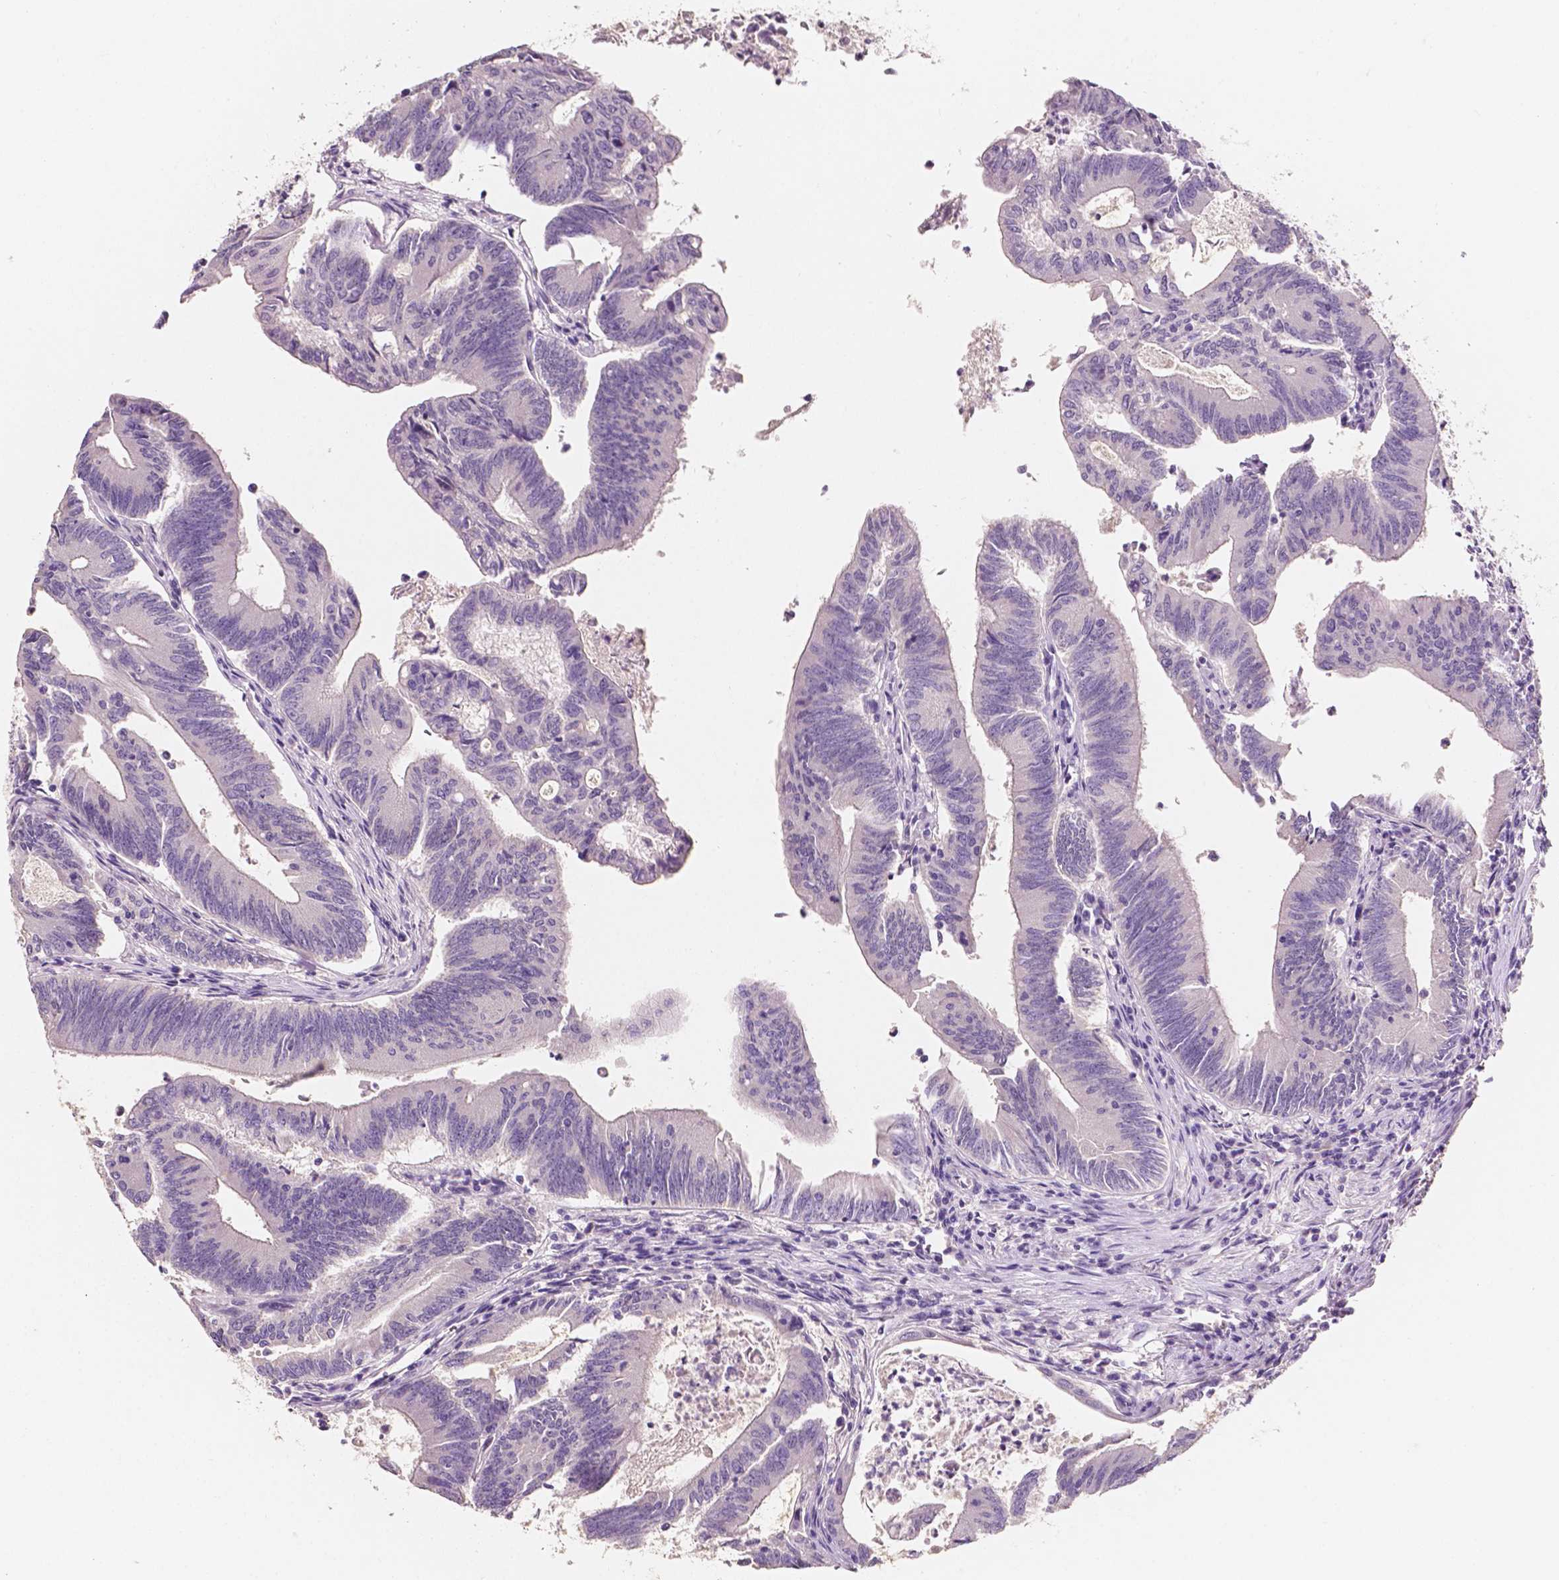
{"staining": {"intensity": "negative", "quantity": "none", "location": "none"}, "tissue": "colorectal cancer", "cell_type": "Tumor cells", "image_type": "cancer", "snomed": [{"axis": "morphology", "description": "Adenocarcinoma, NOS"}, {"axis": "topography", "description": "Colon"}], "caption": "A histopathology image of colorectal adenocarcinoma stained for a protein shows no brown staining in tumor cells.", "gene": "TAL1", "patient": {"sex": "female", "age": 70}}